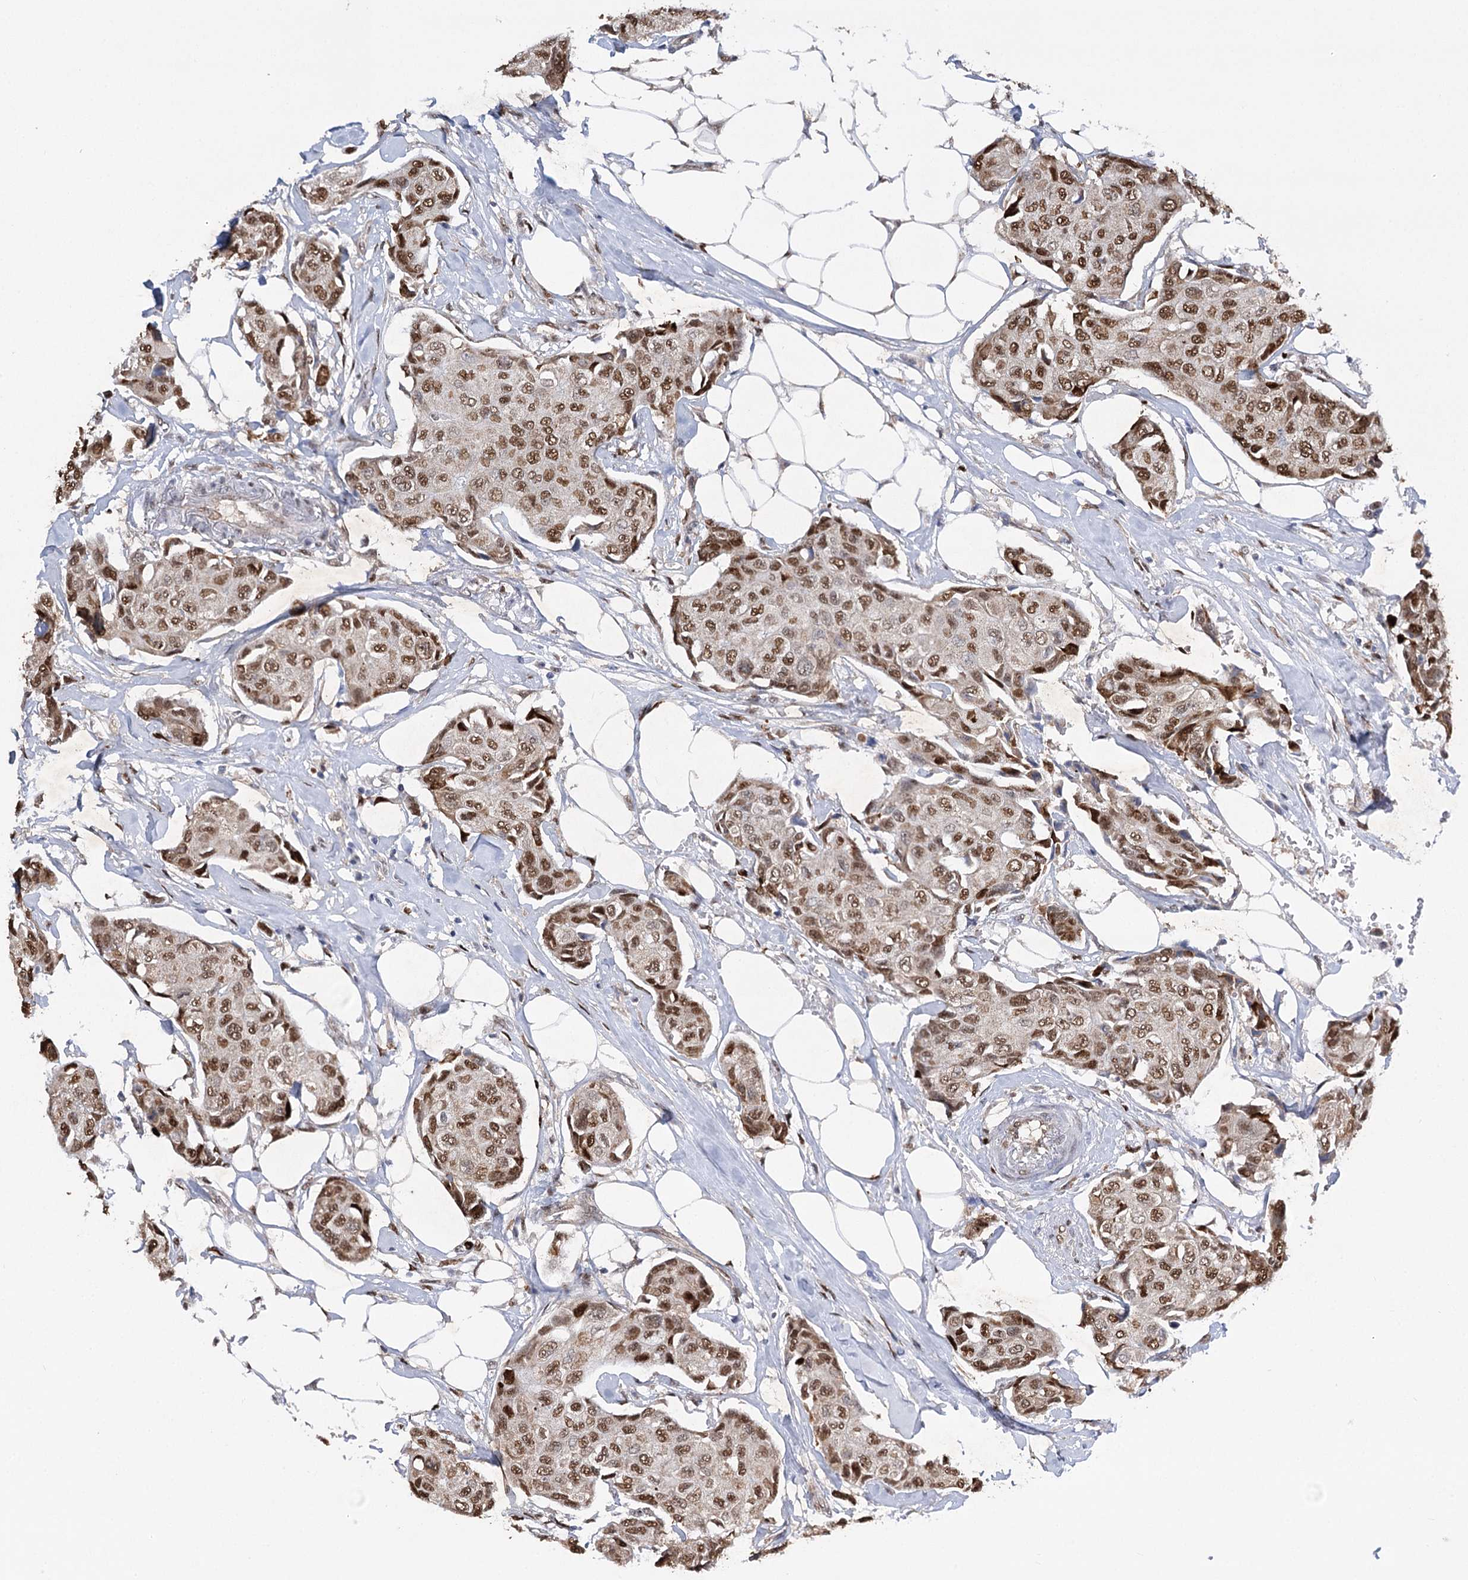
{"staining": {"intensity": "strong", "quantity": ">75%", "location": "nuclear"}, "tissue": "breast cancer", "cell_type": "Tumor cells", "image_type": "cancer", "snomed": [{"axis": "morphology", "description": "Duct carcinoma"}, {"axis": "topography", "description": "Breast"}], "caption": "Immunohistochemistry micrograph of neoplastic tissue: human breast cancer (infiltrating ductal carcinoma) stained using immunohistochemistry shows high levels of strong protein expression localized specifically in the nuclear of tumor cells, appearing as a nuclear brown color.", "gene": "NFU1", "patient": {"sex": "female", "age": 80}}